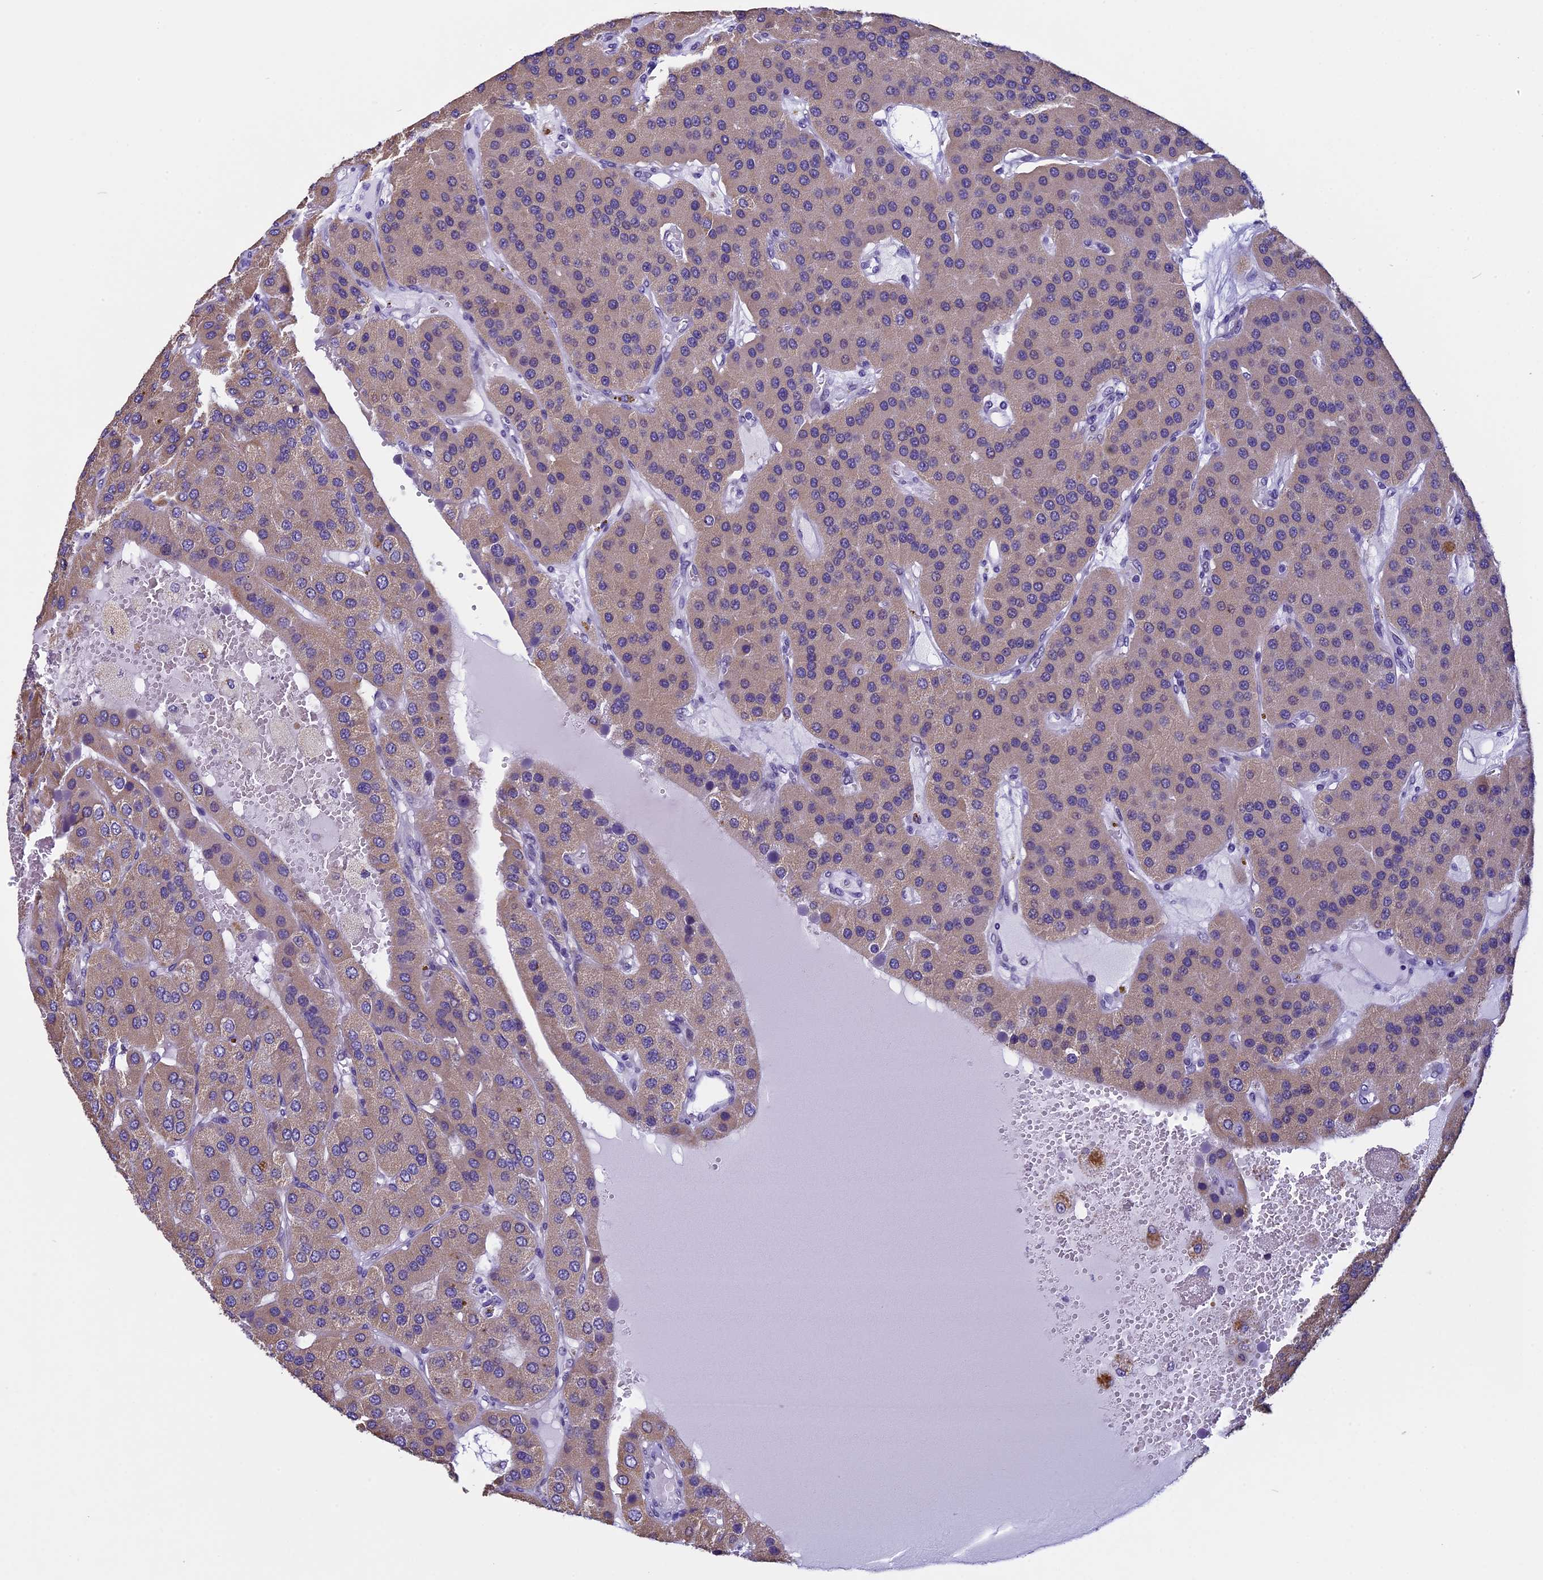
{"staining": {"intensity": "moderate", "quantity": ">75%", "location": "cytoplasmic/membranous"}, "tissue": "parathyroid gland", "cell_type": "Glandular cells", "image_type": "normal", "snomed": [{"axis": "morphology", "description": "Normal tissue, NOS"}, {"axis": "morphology", "description": "Adenoma, NOS"}, {"axis": "topography", "description": "Parathyroid gland"}], "caption": "The image shows staining of benign parathyroid gland, revealing moderate cytoplasmic/membranous protein positivity (brown color) within glandular cells.", "gene": "ZNF317", "patient": {"sex": "female", "age": 86}}